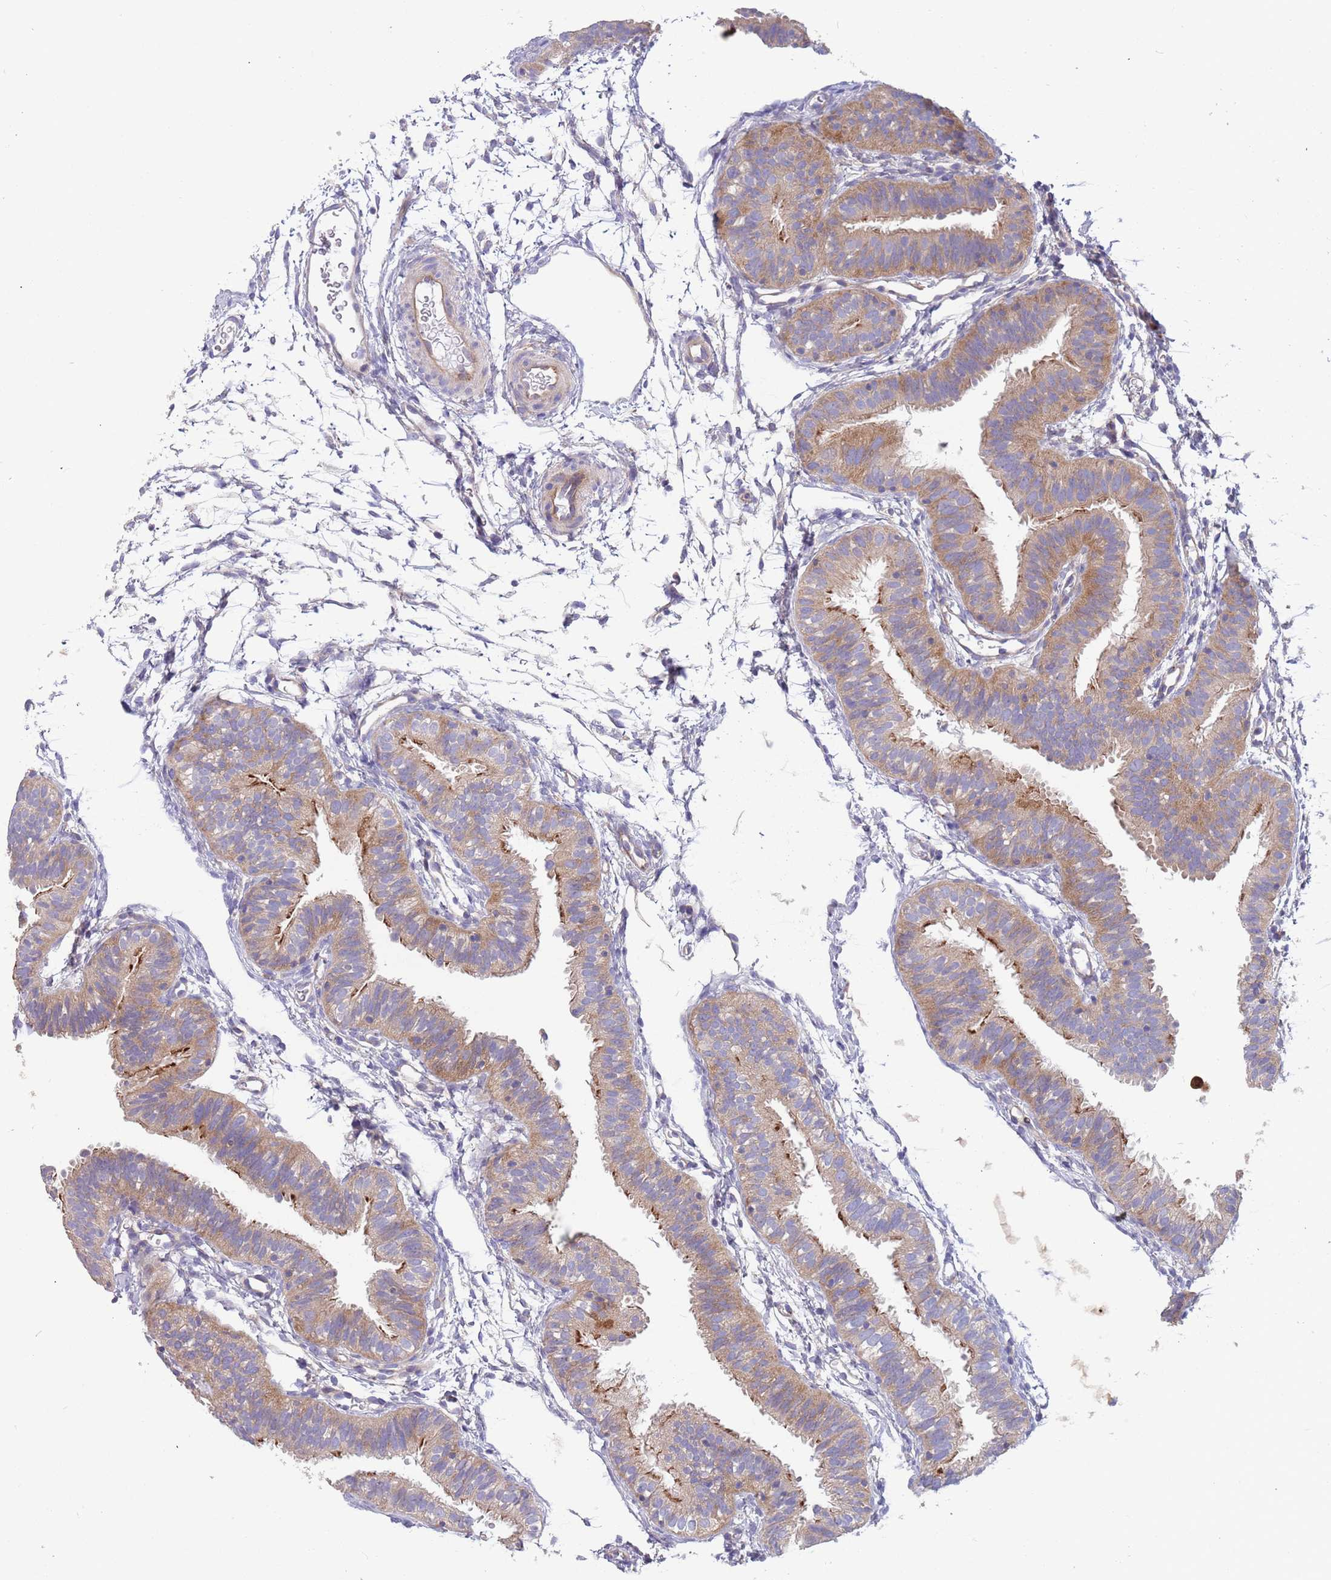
{"staining": {"intensity": "moderate", "quantity": ">75%", "location": "cytoplasmic/membranous"}, "tissue": "fallopian tube", "cell_type": "Glandular cells", "image_type": "normal", "snomed": [{"axis": "morphology", "description": "Normal tissue, NOS"}, {"axis": "topography", "description": "Fallopian tube"}], "caption": "A medium amount of moderate cytoplasmic/membranous expression is present in about >75% of glandular cells in normal fallopian tube.", "gene": "ARMCX6", "patient": {"sex": "female", "age": 35}}